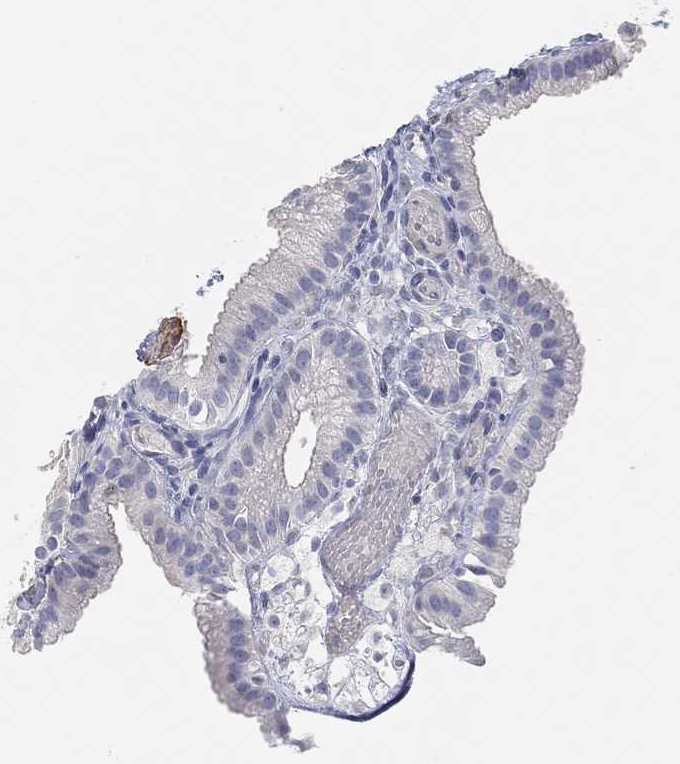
{"staining": {"intensity": "negative", "quantity": "none", "location": "none"}, "tissue": "gallbladder", "cell_type": "Glandular cells", "image_type": "normal", "snomed": [{"axis": "morphology", "description": "Normal tissue, NOS"}, {"axis": "topography", "description": "Gallbladder"}, {"axis": "topography", "description": "Peripheral nerve tissue"}], "caption": "Human gallbladder stained for a protein using IHC reveals no staining in glandular cells.", "gene": "FAM187B", "patient": {"sex": "female", "age": 45}}